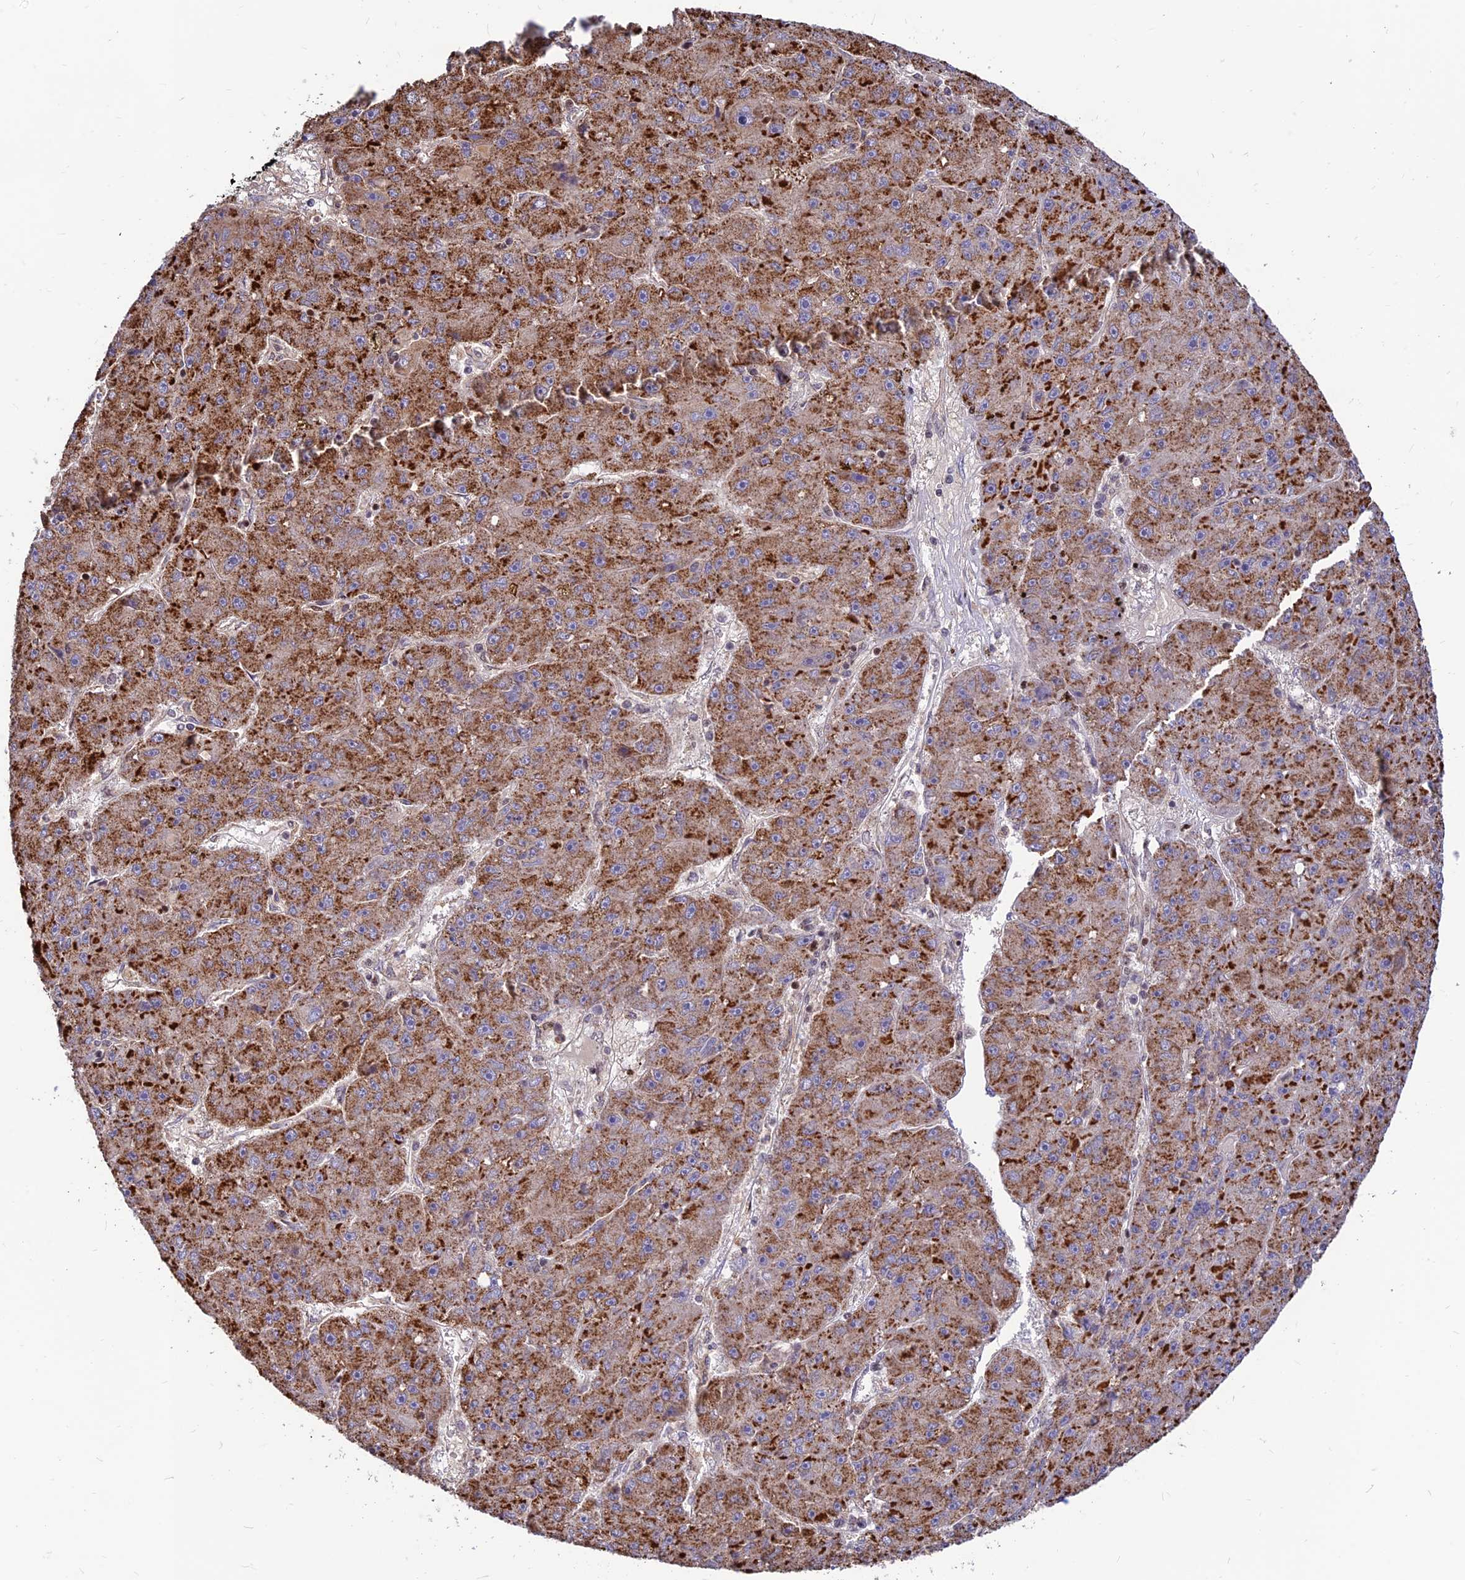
{"staining": {"intensity": "strong", "quantity": ">75%", "location": "cytoplasmic/membranous"}, "tissue": "liver cancer", "cell_type": "Tumor cells", "image_type": "cancer", "snomed": [{"axis": "morphology", "description": "Carcinoma, Hepatocellular, NOS"}, {"axis": "topography", "description": "Liver"}], "caption": "Immunohistochemical staining of human hepatocellular carcinoma (liver) shows high levels of strong cytoplasmic/membranous protein expression in approximately >75% of tumor cells. The protein of interest is stained brown, and the nuclei are stained in blue (DAB (3,3'-diaminobenzidine) IHC with brightfield microscopy, high magnification).", "gene": "FAM186B", "patient": {"sex": "male", "age": 67}}